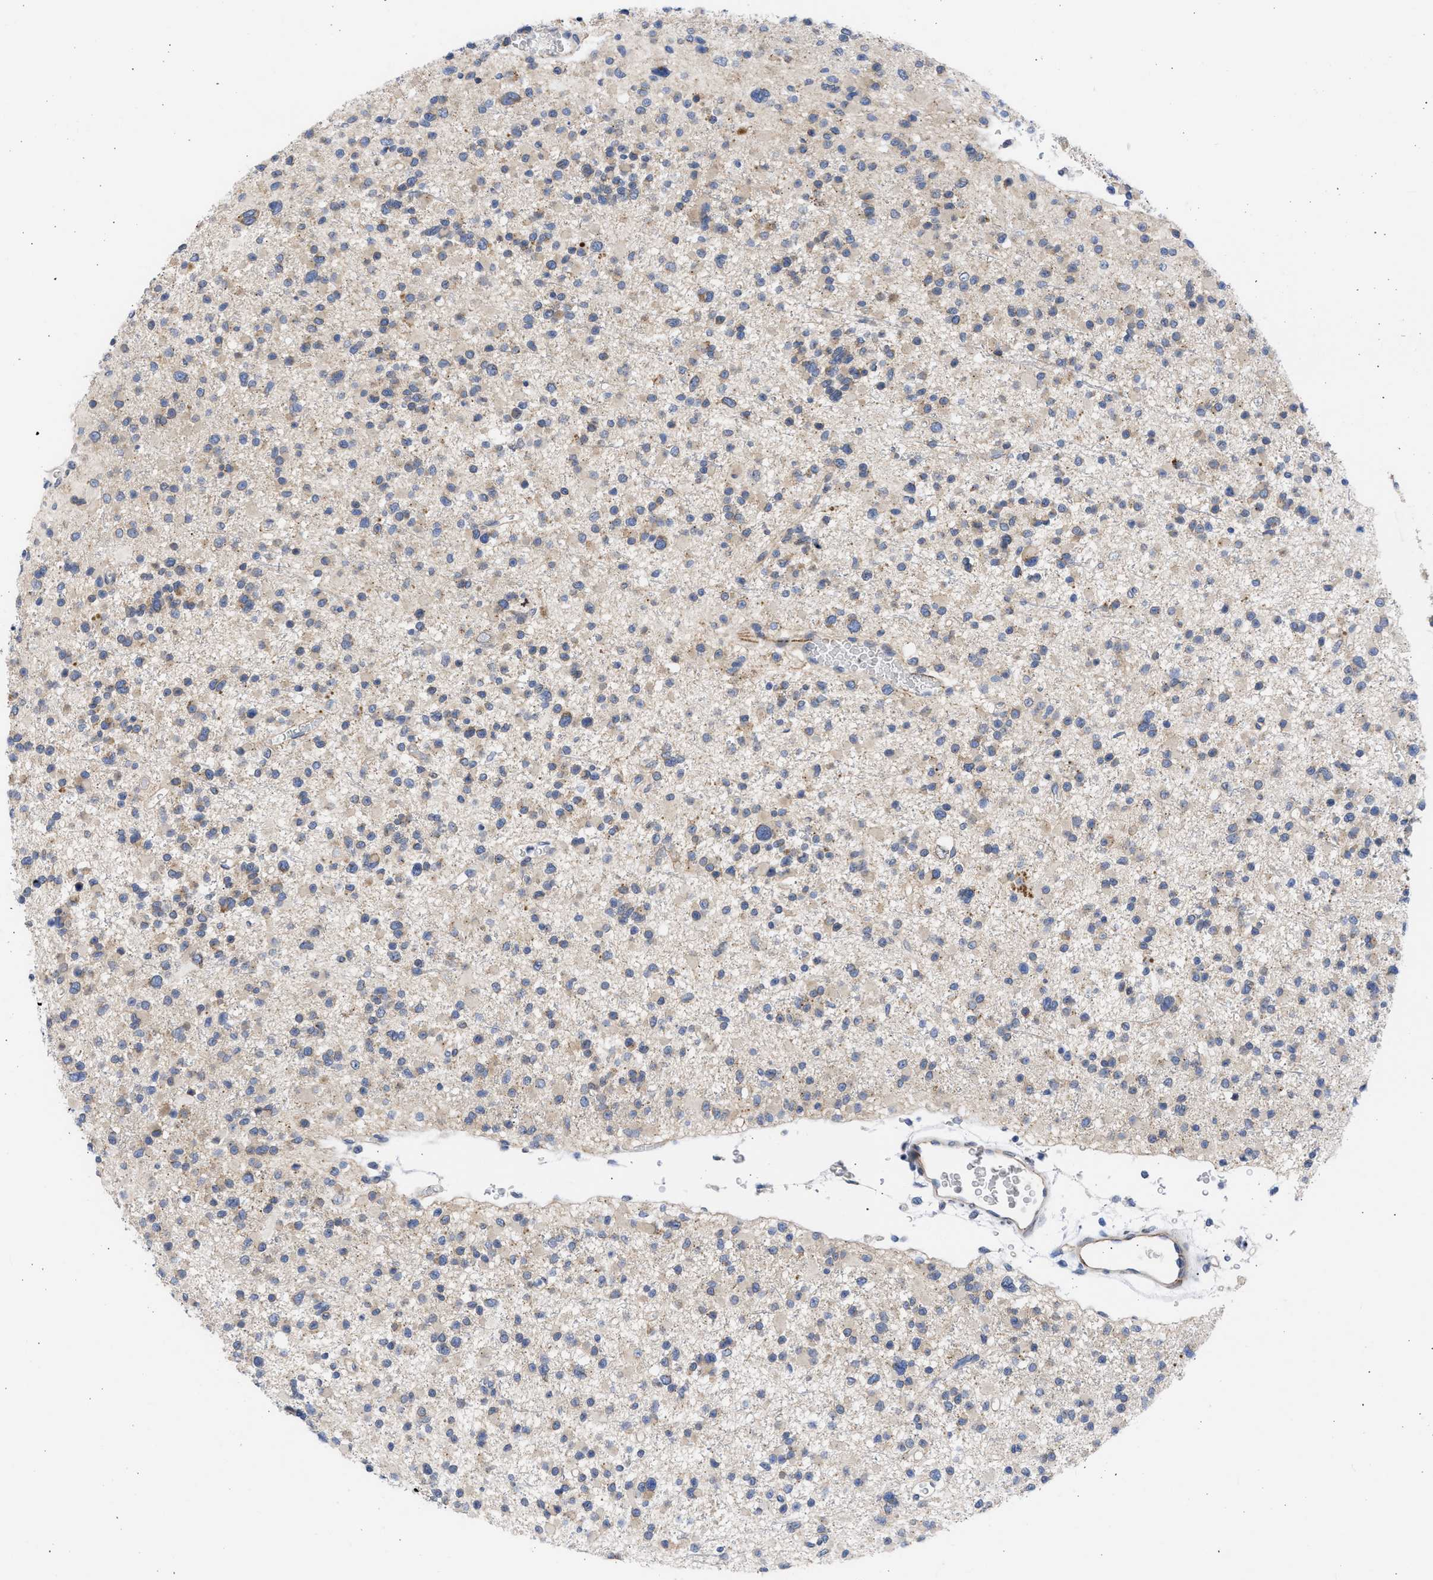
{"staining": {"intensity": "weak", "quantity": "25%-75%", "location": "cytoplasmic/membranous"}, "tissue": "glioma", "cell_type": "Tumor cells", "image_type": "cancer", "snomed": [{"axis": "morphology", "description": "Glioma, malignant, Low grade"}, {"axis": "topography", "description": "Brain"}], "caption": "Immunohistochemistry staining of glioma, which demonstrates low levels of weak cytoplasmic/membranous positivity in about 25%-75% of tumor cells indicating weak cytoplasmic/membranous protein expression. The staining was performed using DAB (3,3'-diaminobenzidine) (brown) for protein detection and nuclei were counterstained in hematoxylin (blue).", "gene": "NUP35", "patient": {"sex": "female", "age": 22}}